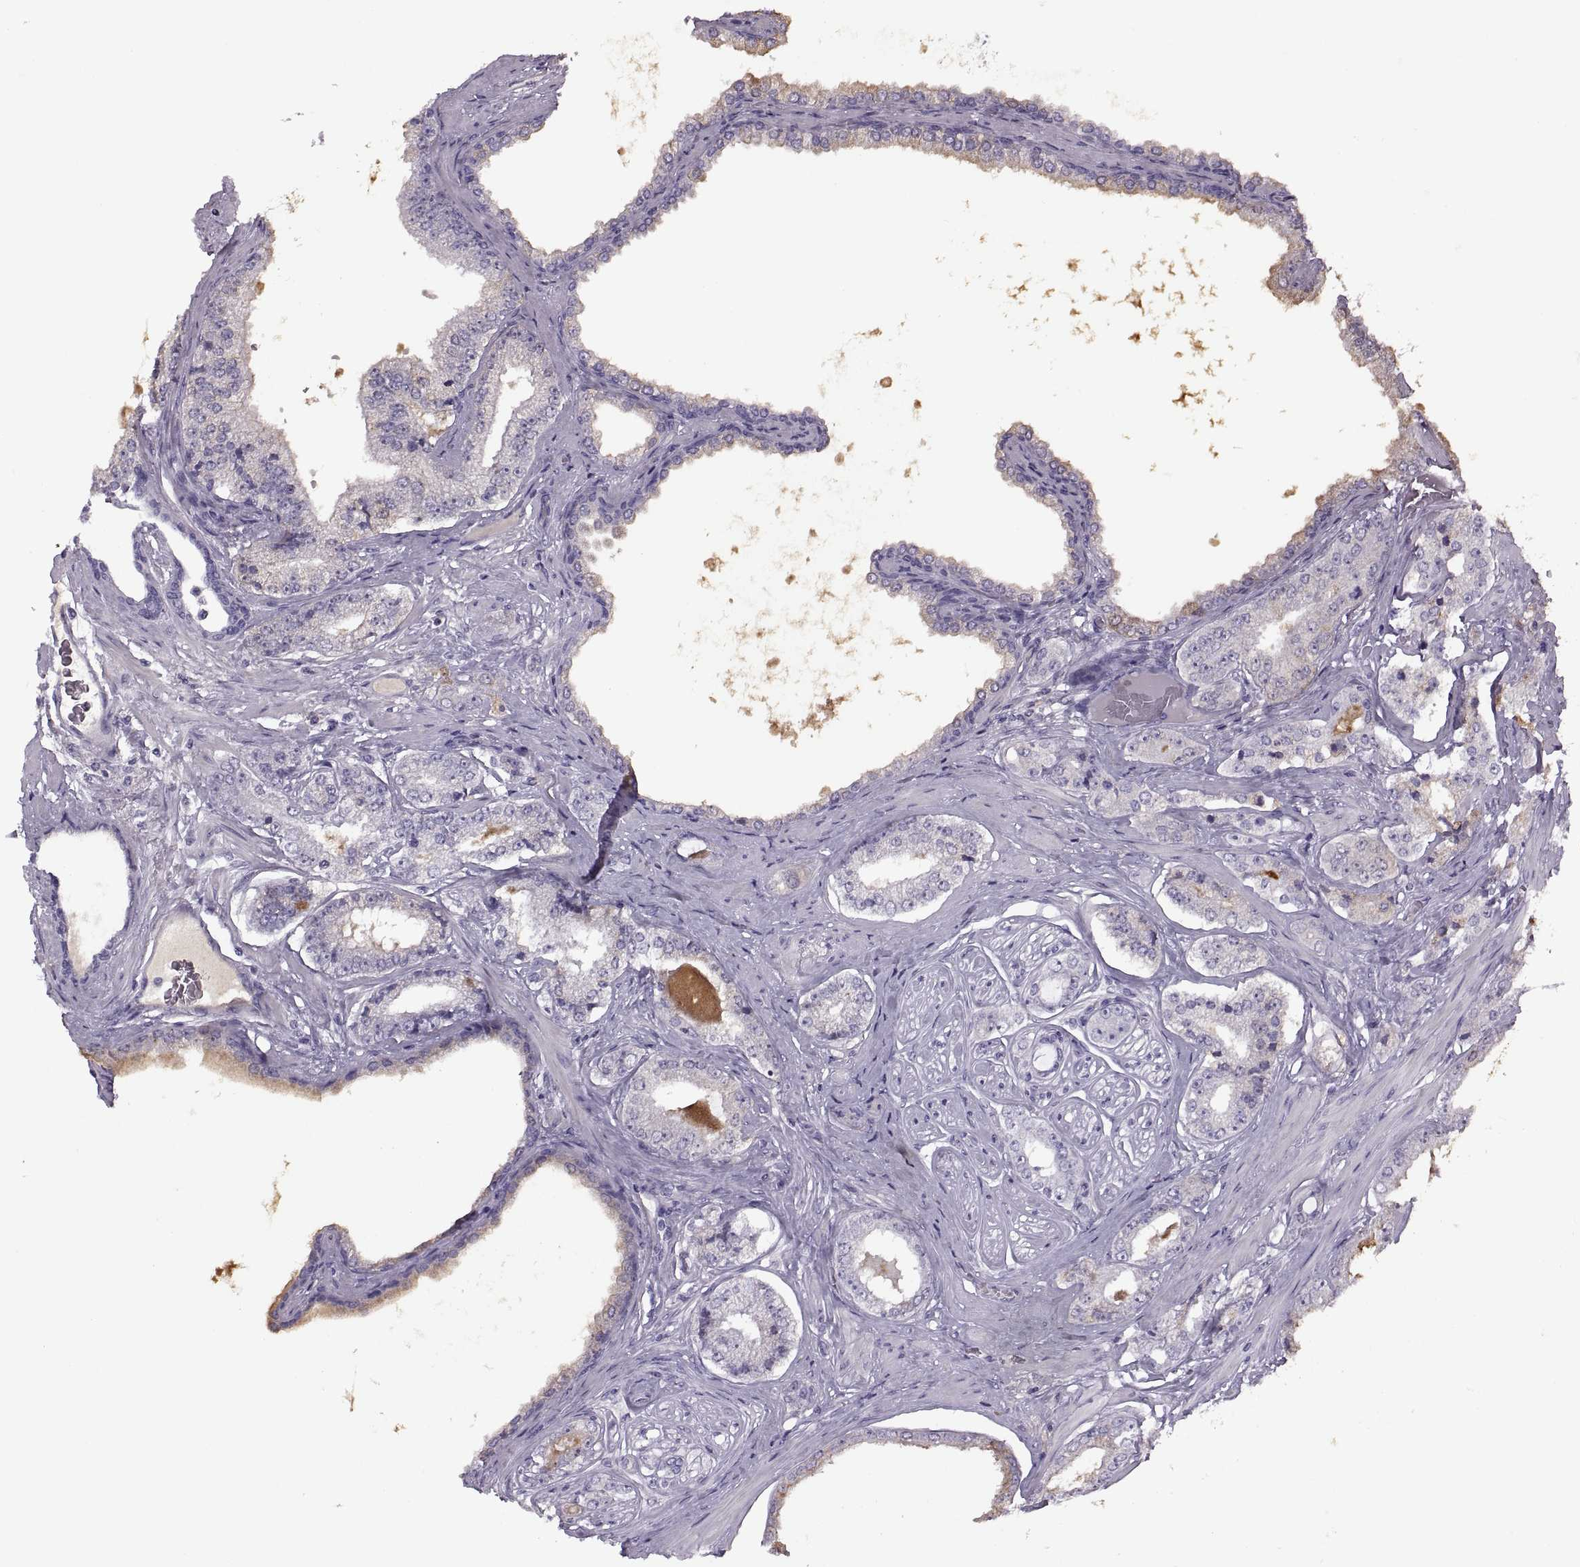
{"staining": {"intensity": "negative", "quantity": "none", "location": "none"}, "tissue": "prostate cancer", "cell_type": "Tumor cells", "image_type": "cancer", "snomed": [{"axis": "morphology", "description": "Adenocarcinoma, NOS"}, {"axis": "topography", "description": "Prostate"}], "caption": "This micrograph is of prostate adenocarcinoma stained with immunohistochemistry to label a protein in brown with the nuclei are counter-stained blue. There is no expression in tumor cells.", "gene": "RSPH6A", "patient": {"sex": "male", "age": 64}}